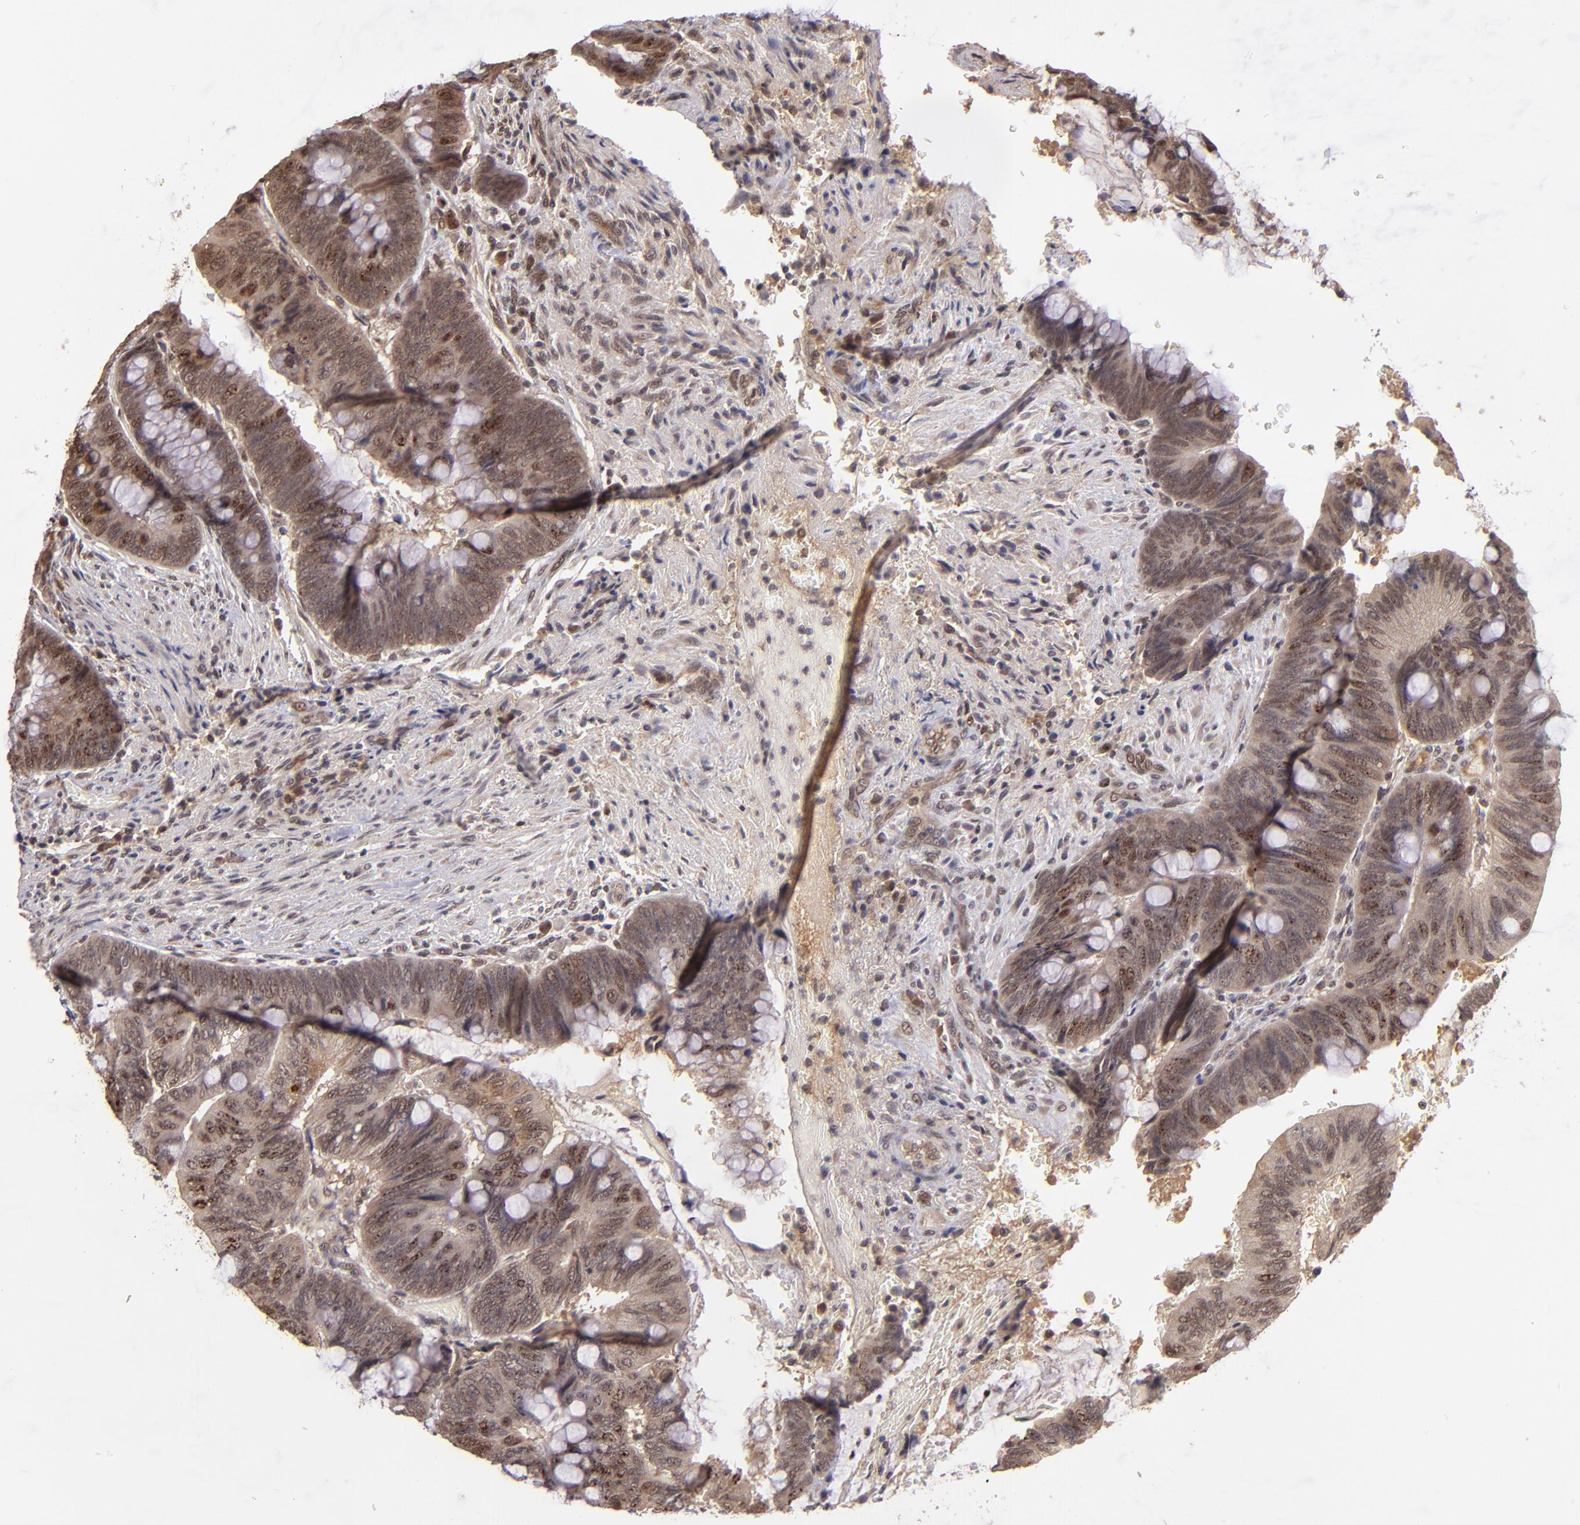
{"staining": {"intensity": "moderate", "quantity": "25%-75%", "location": "nuclear"}, "tissue": "colorectal cancer", "cell_type": "Tumor cells", "image_type": "cancer", "snomed": [{"axis": "morphology", "description": "Normal tissue, NOS"}, {"axis": "morphology", "description": "Adenocarcinoma, NOS"}, {"axis": "topography", "description": "Rectum"}], "caption": "An image of human colorectal cancer (adenocarcinoma) stained for a protein reveals moderate nuclear brown staining in tumor cells.", "gene": "ABHD12B", "patient": {"sex": "male", "age": 92}}